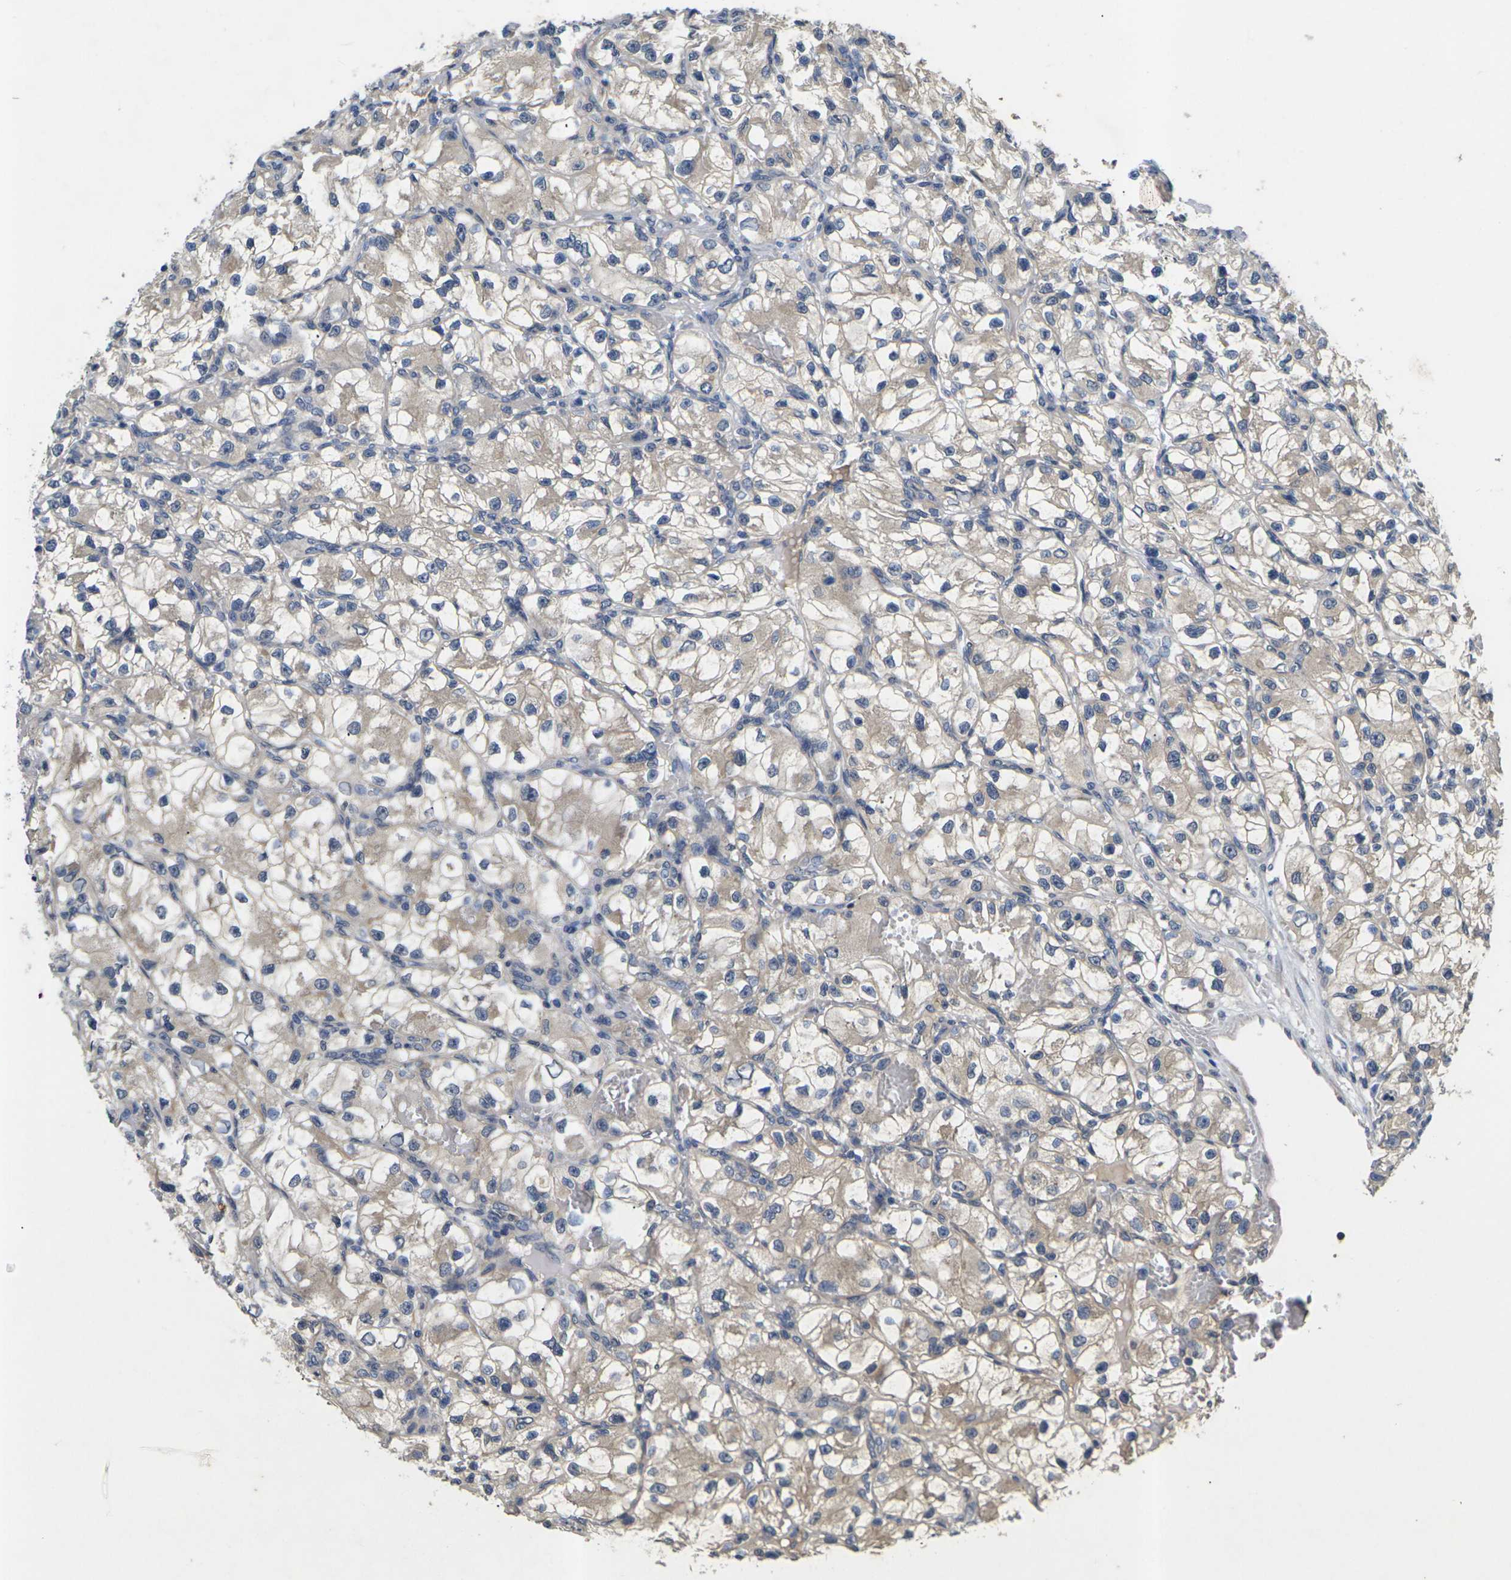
{"staining": {"intensity": "weak", "quantity": ">75%", "location": "cytoplasmic/membranous"}, "tissue": "renal cancer", "cell_type": "Tumor cells", "image_type": "cancer", "snomed": [{"axis": "morphology", "description": "Adenocarcinoma, NOS"}, {"axis": "topography", "description": "Kidney"}], "caption": "IHC photomicrograph of renal cancer (adenocarcinoma) stained for a protein (brown), which demonstrates low levels of weak cytoplasmic/membranous staining in approximately >75% of tumor cells.", "gene": "SLC2A2", "patient": {"sex": "female", "age": 57}}